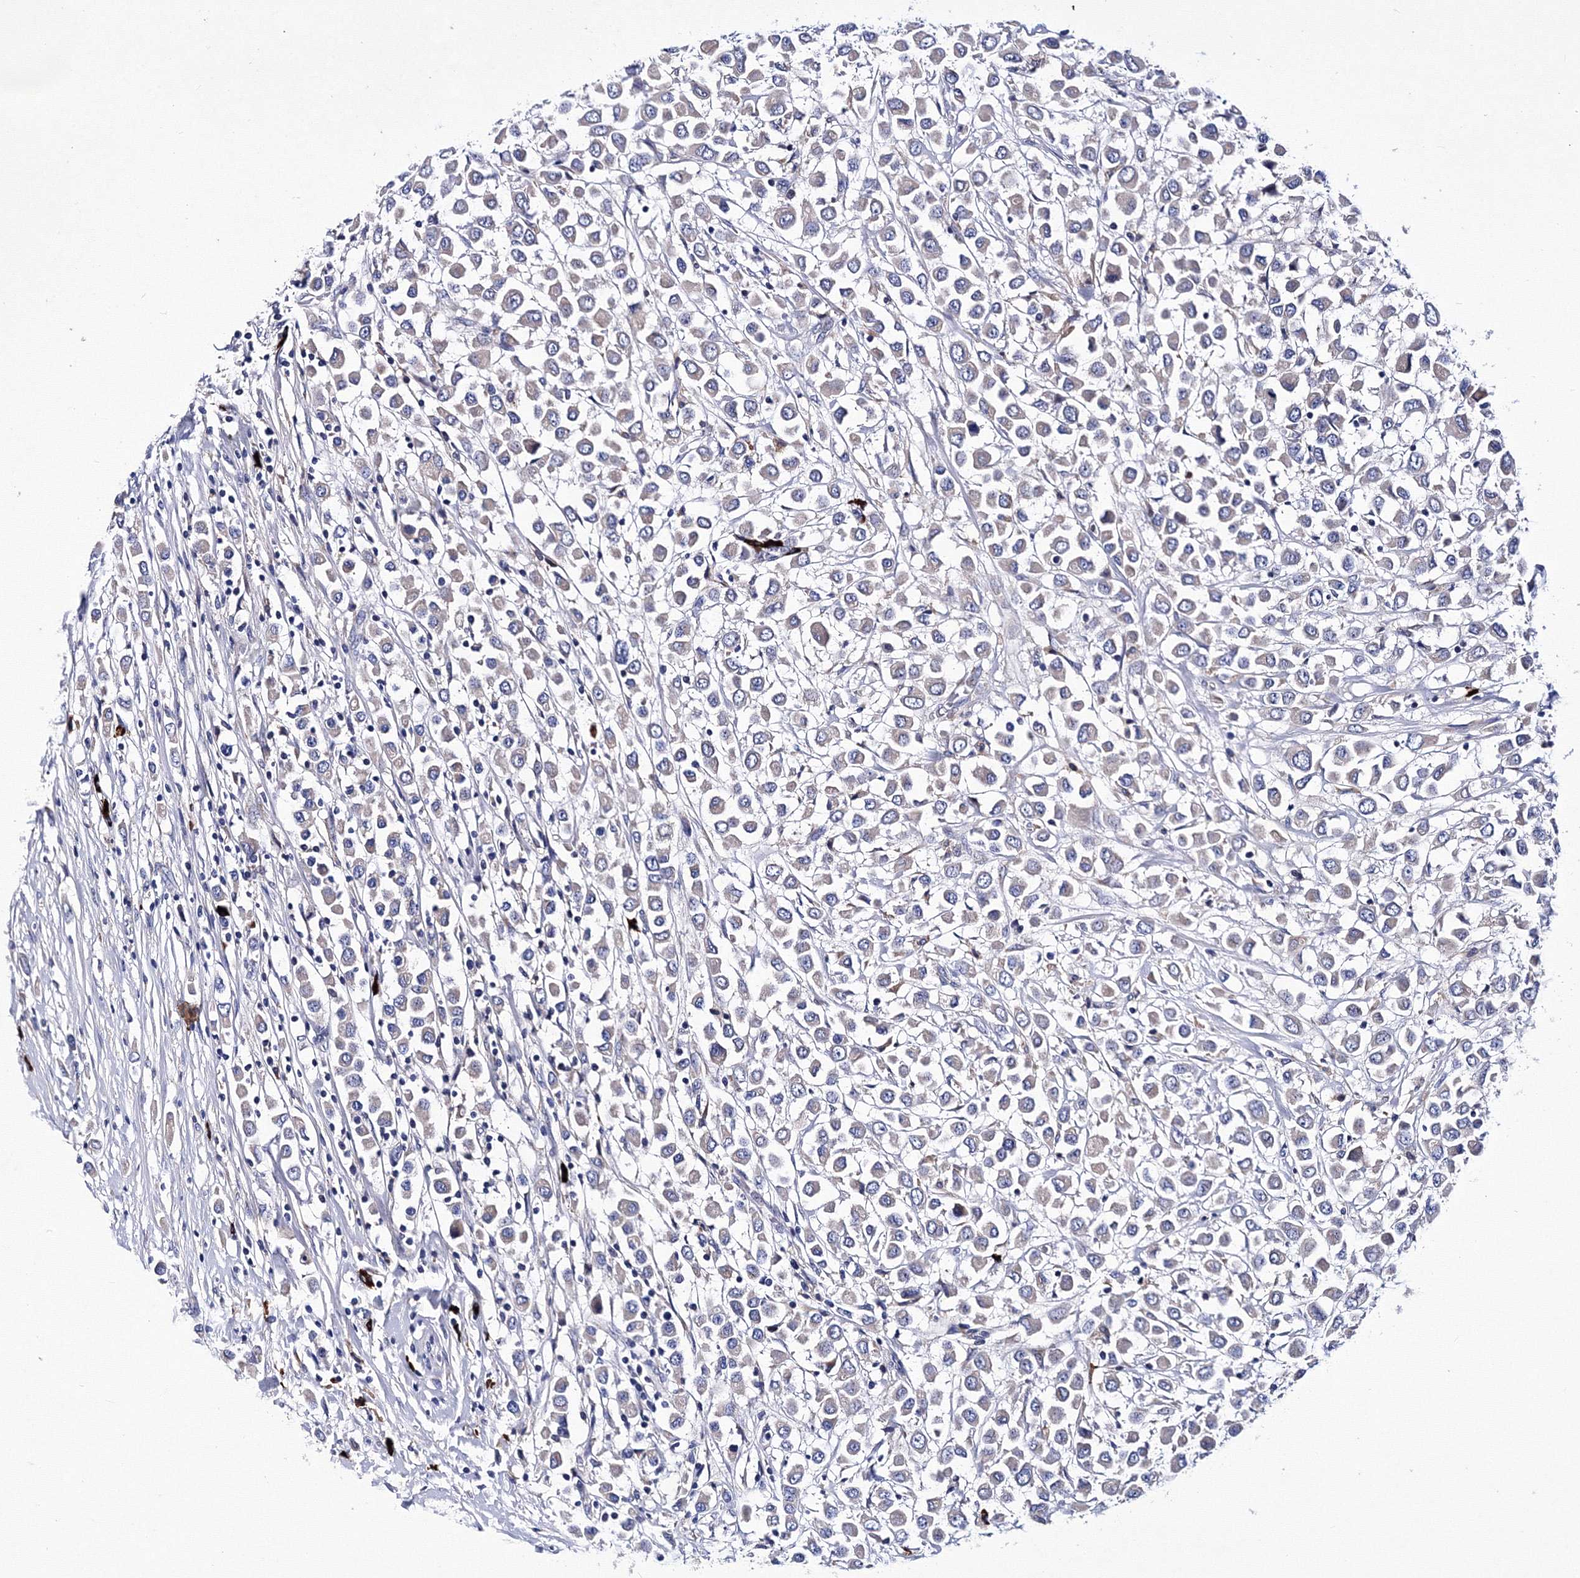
{"staining": {"intensity": "negative", "quantity": "none", "location": "none"}, "tissue": "breast cancer", "cell_type": "Tumor cells", "image_type": "cancer", "snomed": [{"axis": "morphology", "description": "Duct carcinoma"}, {"axis": "topography", "description": "Breast"}], "caption": "Immunohistochemistry of human breast cancer exhibits no staining in tumor cells.", "gene": "TRPM2", "patient": {"sex": "female", "age": 61}}